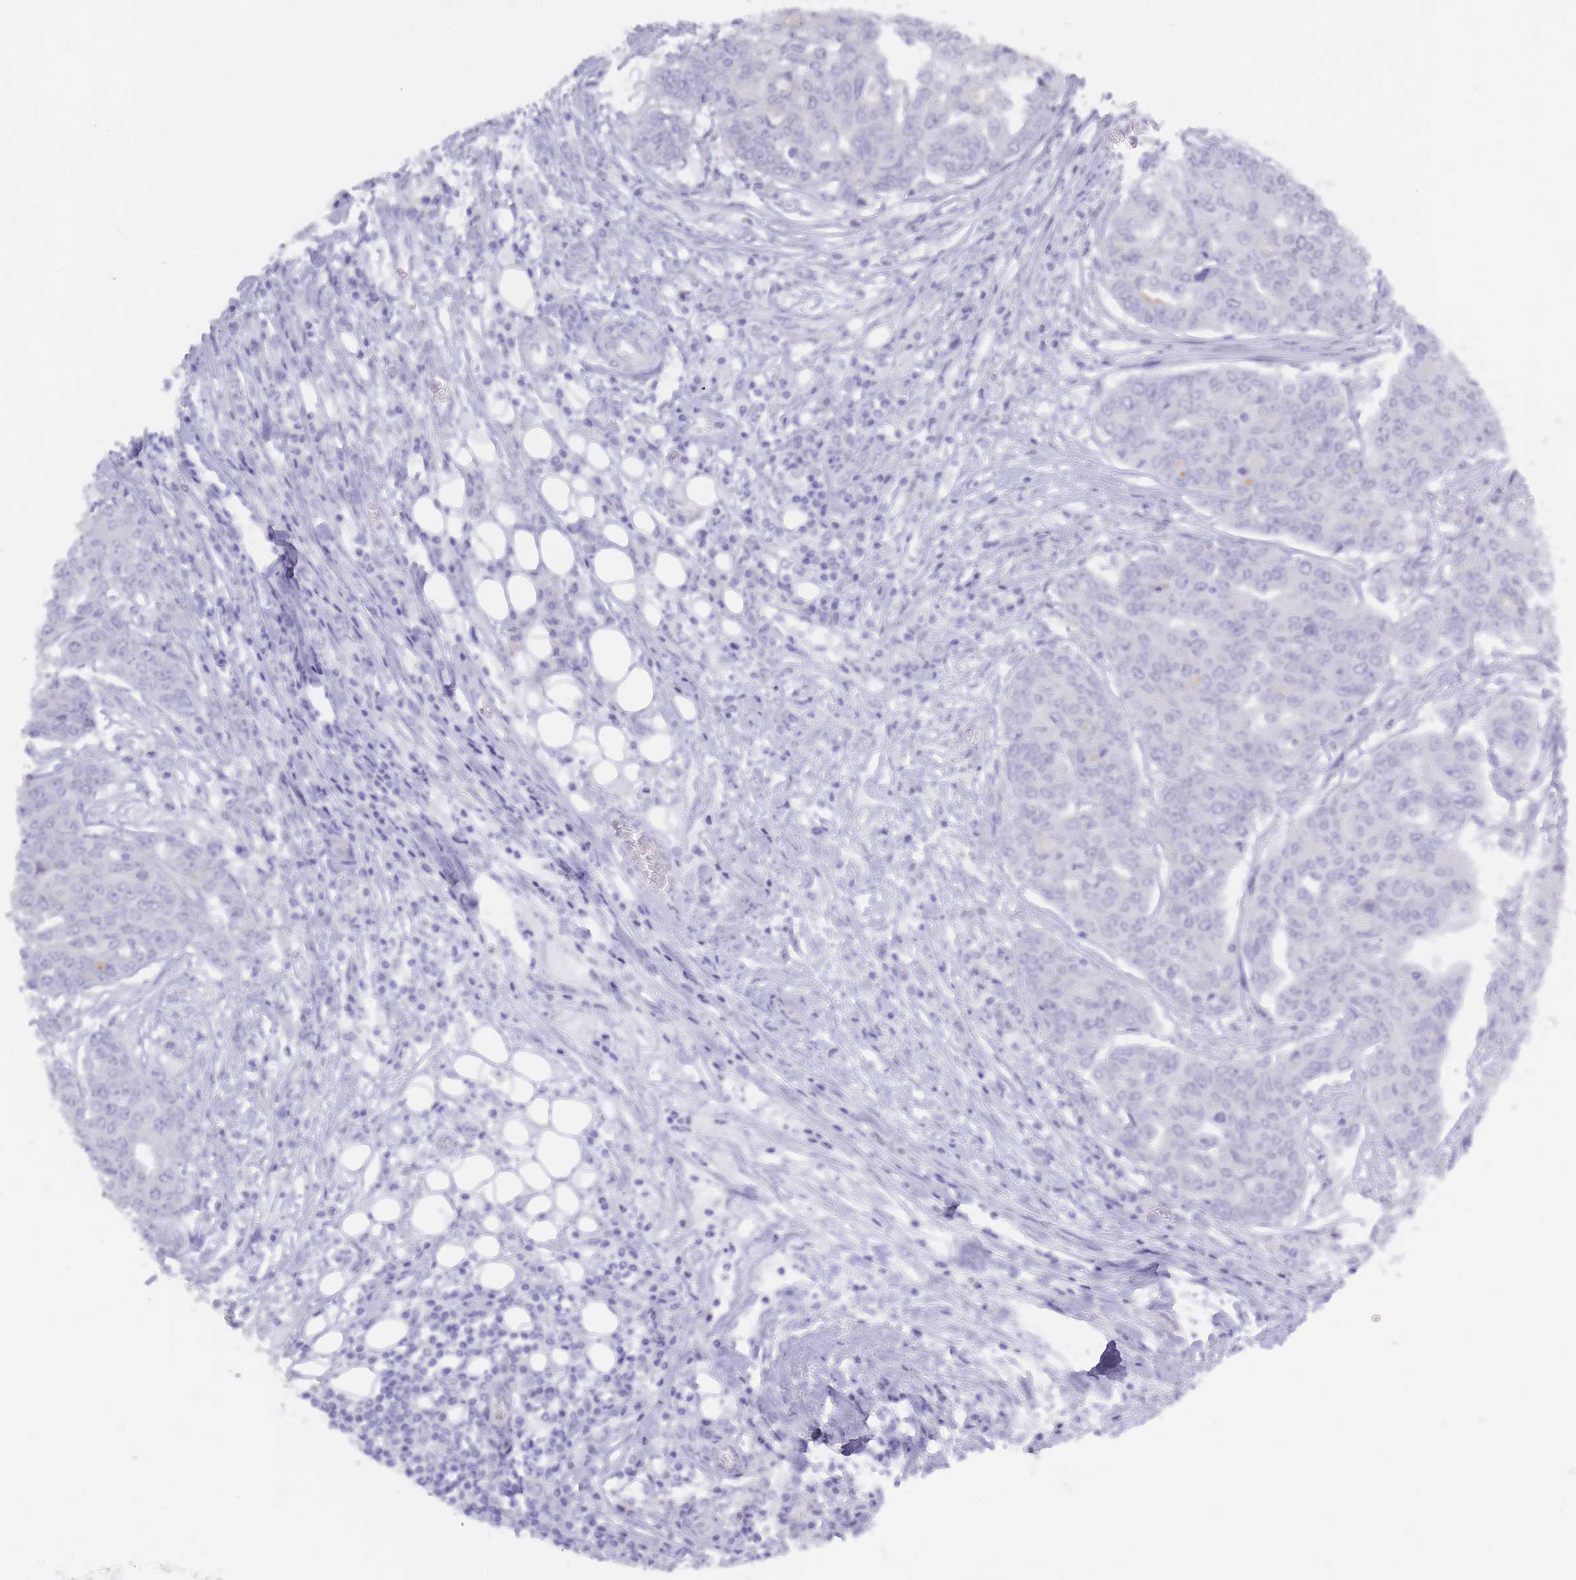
{"staining": {"intensity": "negative", "quantity": "none", "location": "none"}, "tissue": "ovarian cancer", "cell_type": "Tumor cells", "image_type": "cancer", "snomed": [{"axis": "morphology", "description": "Cystadenocarcinoma, serous, NOS"}, {"axis": "topography", "description": "Soft tissue"}, {"axis": "topography", "description": "Ovary"}], "caption": "Human serous cystadenocarcinoma (ovarian) stained for a protein using immunohistochemistry (IHC) exhibits no positivity in tumor cells.", "gene": "BDKRB2", "patient": {"sex": "female", "age": 57}}